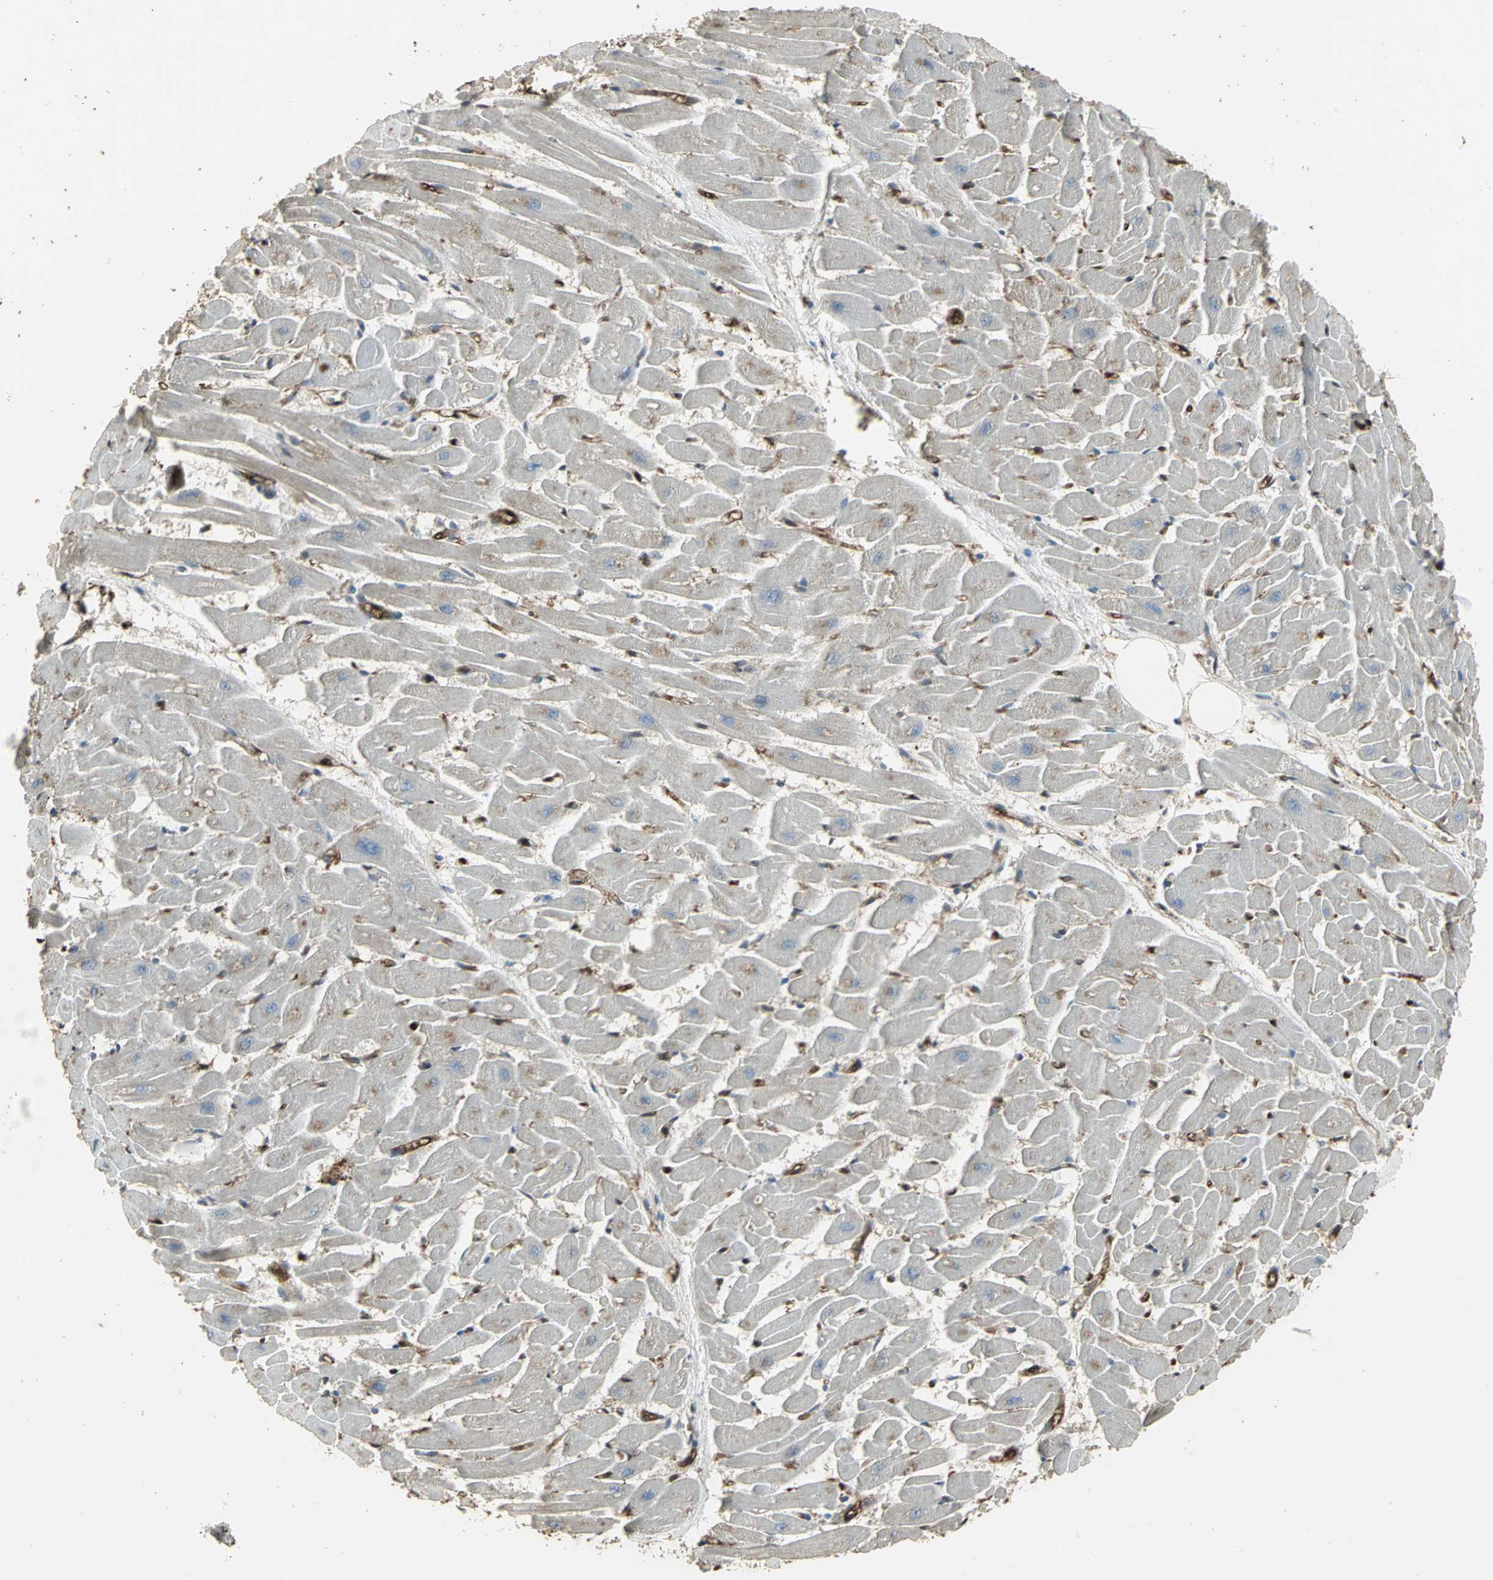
{"staining": {"intensity": "weak", "quantity": "25%-75%", "location": "cytoplasmic/membranous"}, "tissue": "heart muscle", "cell_type": "Cardiomyocytes", "image_type": "normal", "snomed": [{"axis": "morphology", "description": "Normal tissue, NOS"}, {"axis": "topography", "description": "Heart"}], "caption": "A high-resolution micrograph shows IHC staining of unremarkable heart muscle, which displays weak cytoplasmic/membranous staining in approximately 25%-75% of cardiomyocytes. The staining was performed using DAB (3,3'-diaminobenzidine), with brown indicating positive protein expression. Nuclei are stained blue with hematoxylin.", "gene": "PRXL2B", "patient": {"sex": "female", "age": 19}}